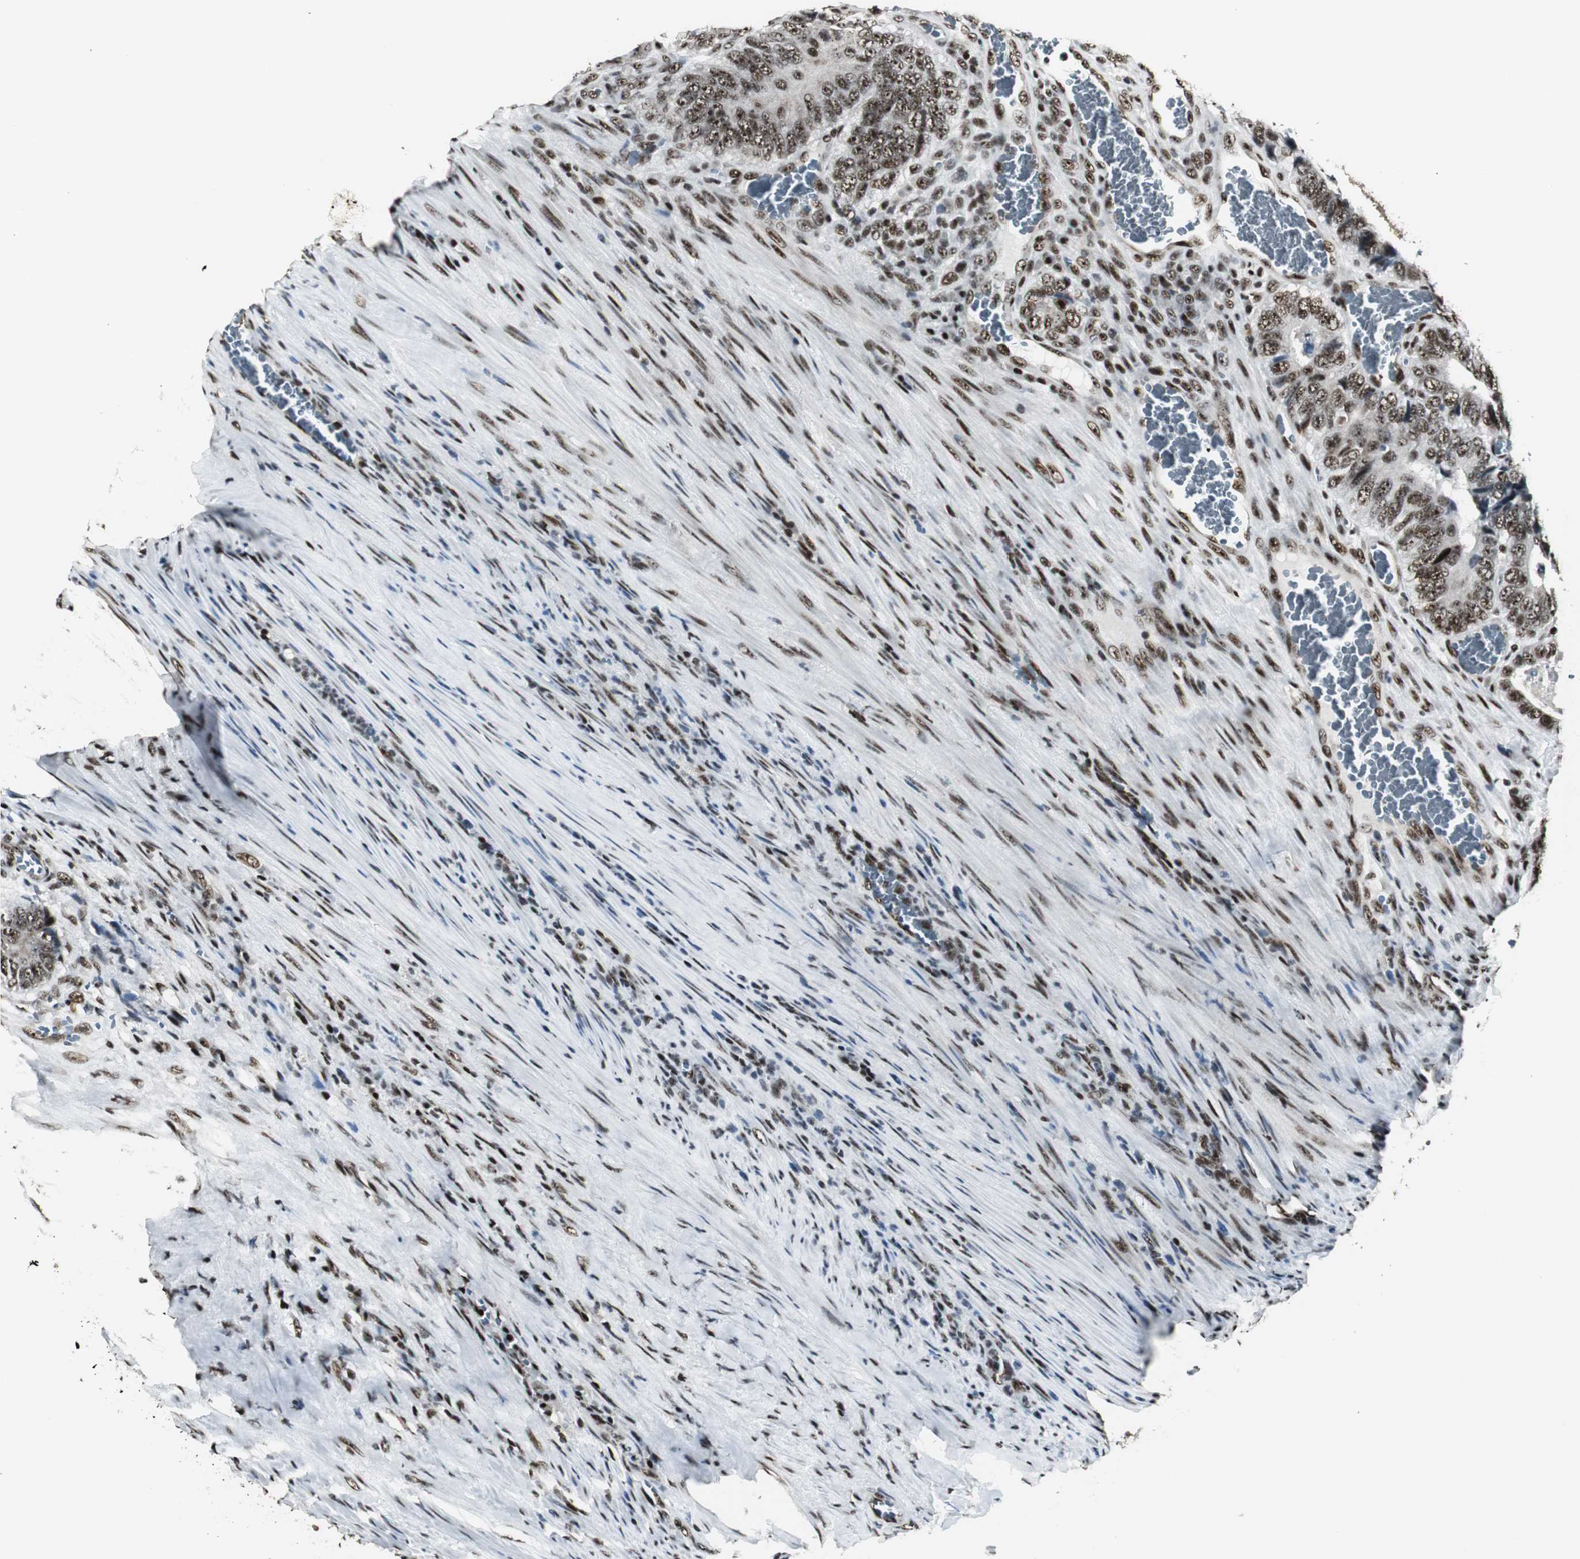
{"staining": {"intensity": "strong", "quantity": ">75%", "location": "nuclear"}, "tissue": "colorectal cancer", "cell_type": "Tumor cells", "image_type": "cancer", "snomed": [{"axis": "morphology", "description": "Adenocarcinoma, NOS"}, {"axis": "topography", "description": "Colon"}], "caption": "Tumor cells demonstrate high levels of strong nuclear positivity in about >75% of cells in human adenocarcinoma (colorectal).", "gene": "PARN", "patient": {"sex": "male", "age": 72}}